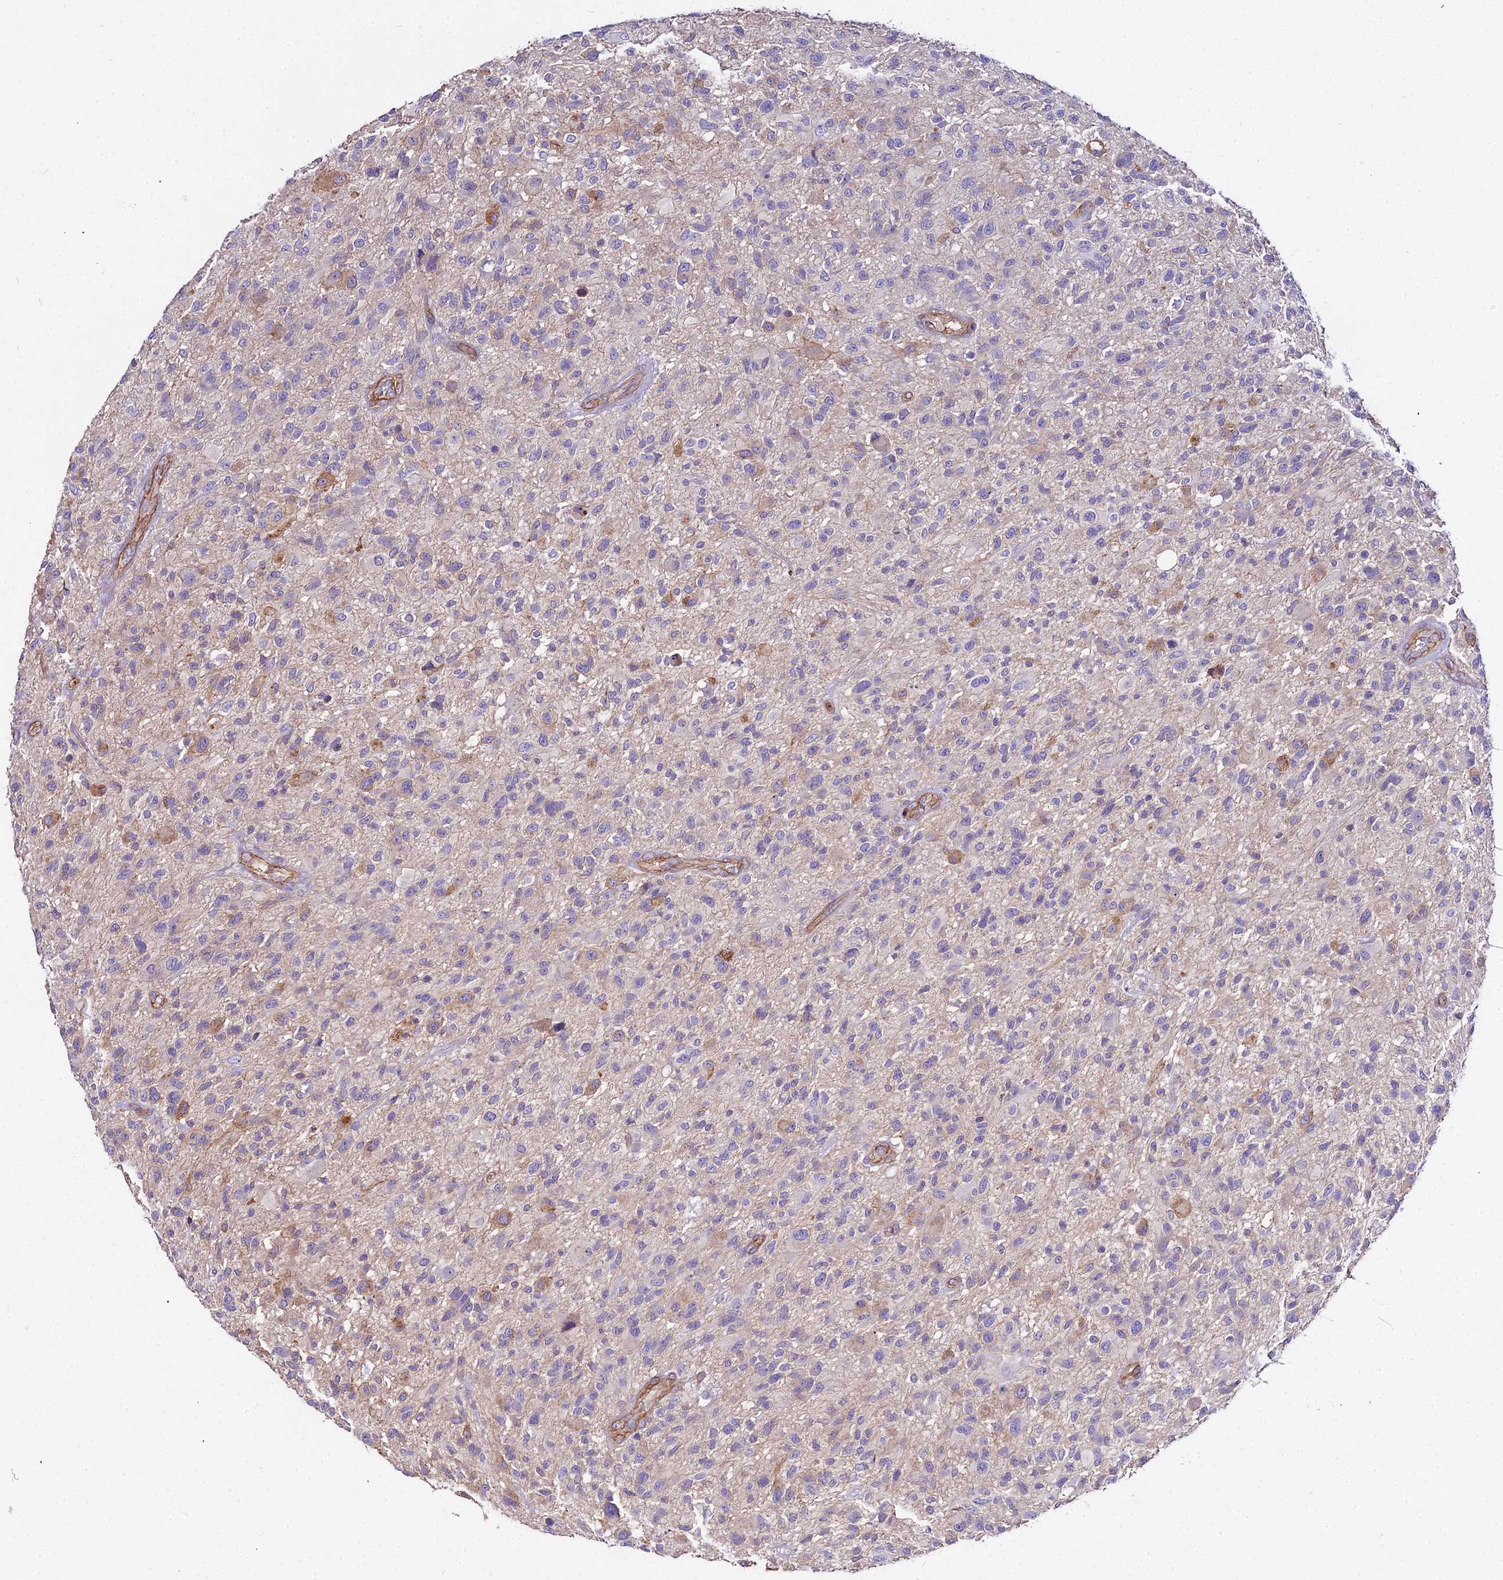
{"staining": {"intensity": "negative", "quantity": "none", "location": "none"}, "tissue": "glioma", "cell_type": "Tumor cells", "image_type": "cancer", "snomed": [{"axis": "morphology", "description": "Glioma, malignant, High grade"}, {"axis": "topography", "description": "Brain"}], "caption": "Histopathology image shows no significant protein expression in tumor cells of glioma.", "gene": "GLYAT", "patient": {"sex": "male", "age": 47}}